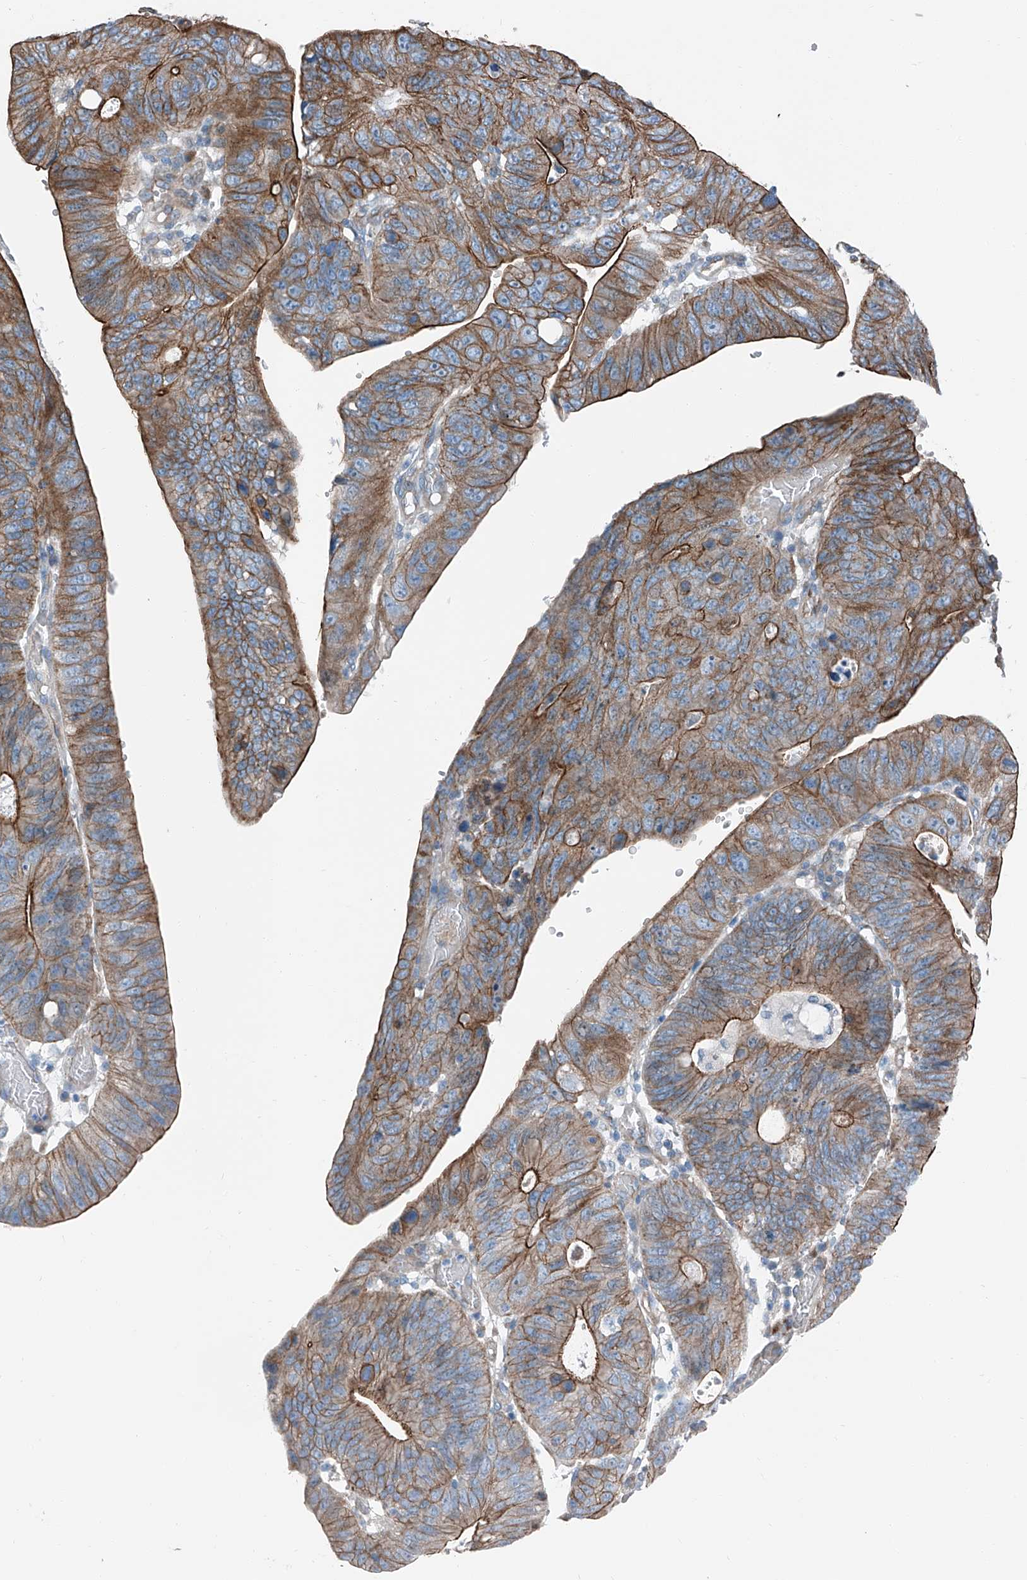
{"staining": {"intensity": "moderate", "quantity": ">75%", "location": "cytoplasmic/membranous"}, "tissue": "stomach cancer", "cell_type": "Tumor cells", "image_type": "cancer", "snomed": [{"axis": "morphology", "description": "Adenocarcinoma, NOS"}, {"axis": "topography", "description": "Stomach"}], "caption": "There is medium levels of moderate cytoplasmic/membranous expression in tumor cells of stomach adenocarcinoma, as demonstrated by immunohistochemical staining (brown color).", "gene": "THEMIS2", "patient": {"sex": "male", "age": 59}}